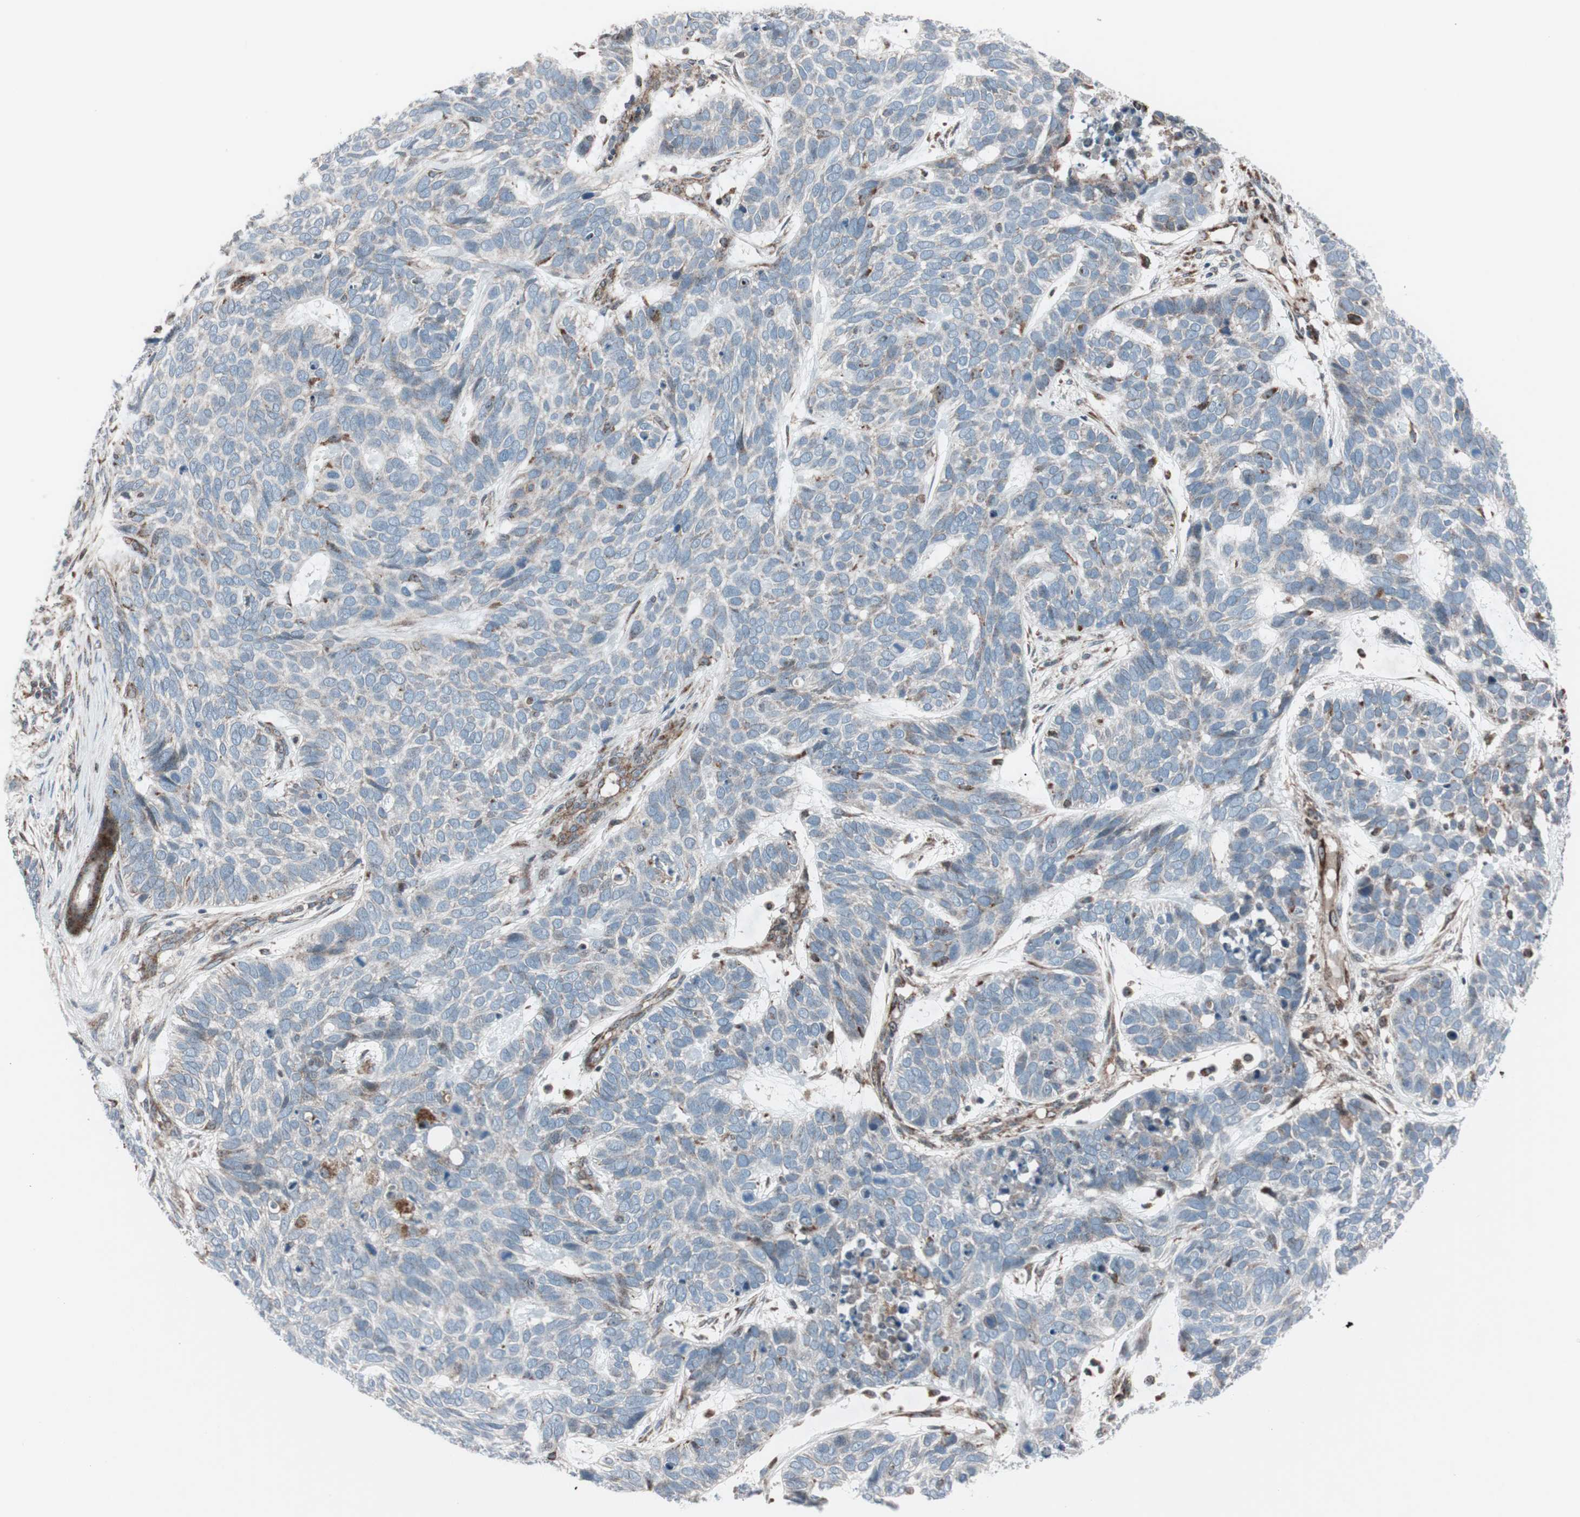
{"staining": {"intensity": "weak", "quantity": "25%-75%", "location": "cytoplasmic/membranous"}, "tissue": "skin cancer", "cell_type": "Tumor cells", "image_type": "cancer", "snomed": [{"axis": "morphology", "description": "Basal cell carcinoma"}, {"axis": "topography", "description": "Skin"}], "caption": "Brown immunohistochemical staining in human skin cancer shows weak cytoplasmic/membranous staining in about 25%-75% of tumor cells.", "gene": "CCL14", "patient": {"sex": "male", "age": 87}}